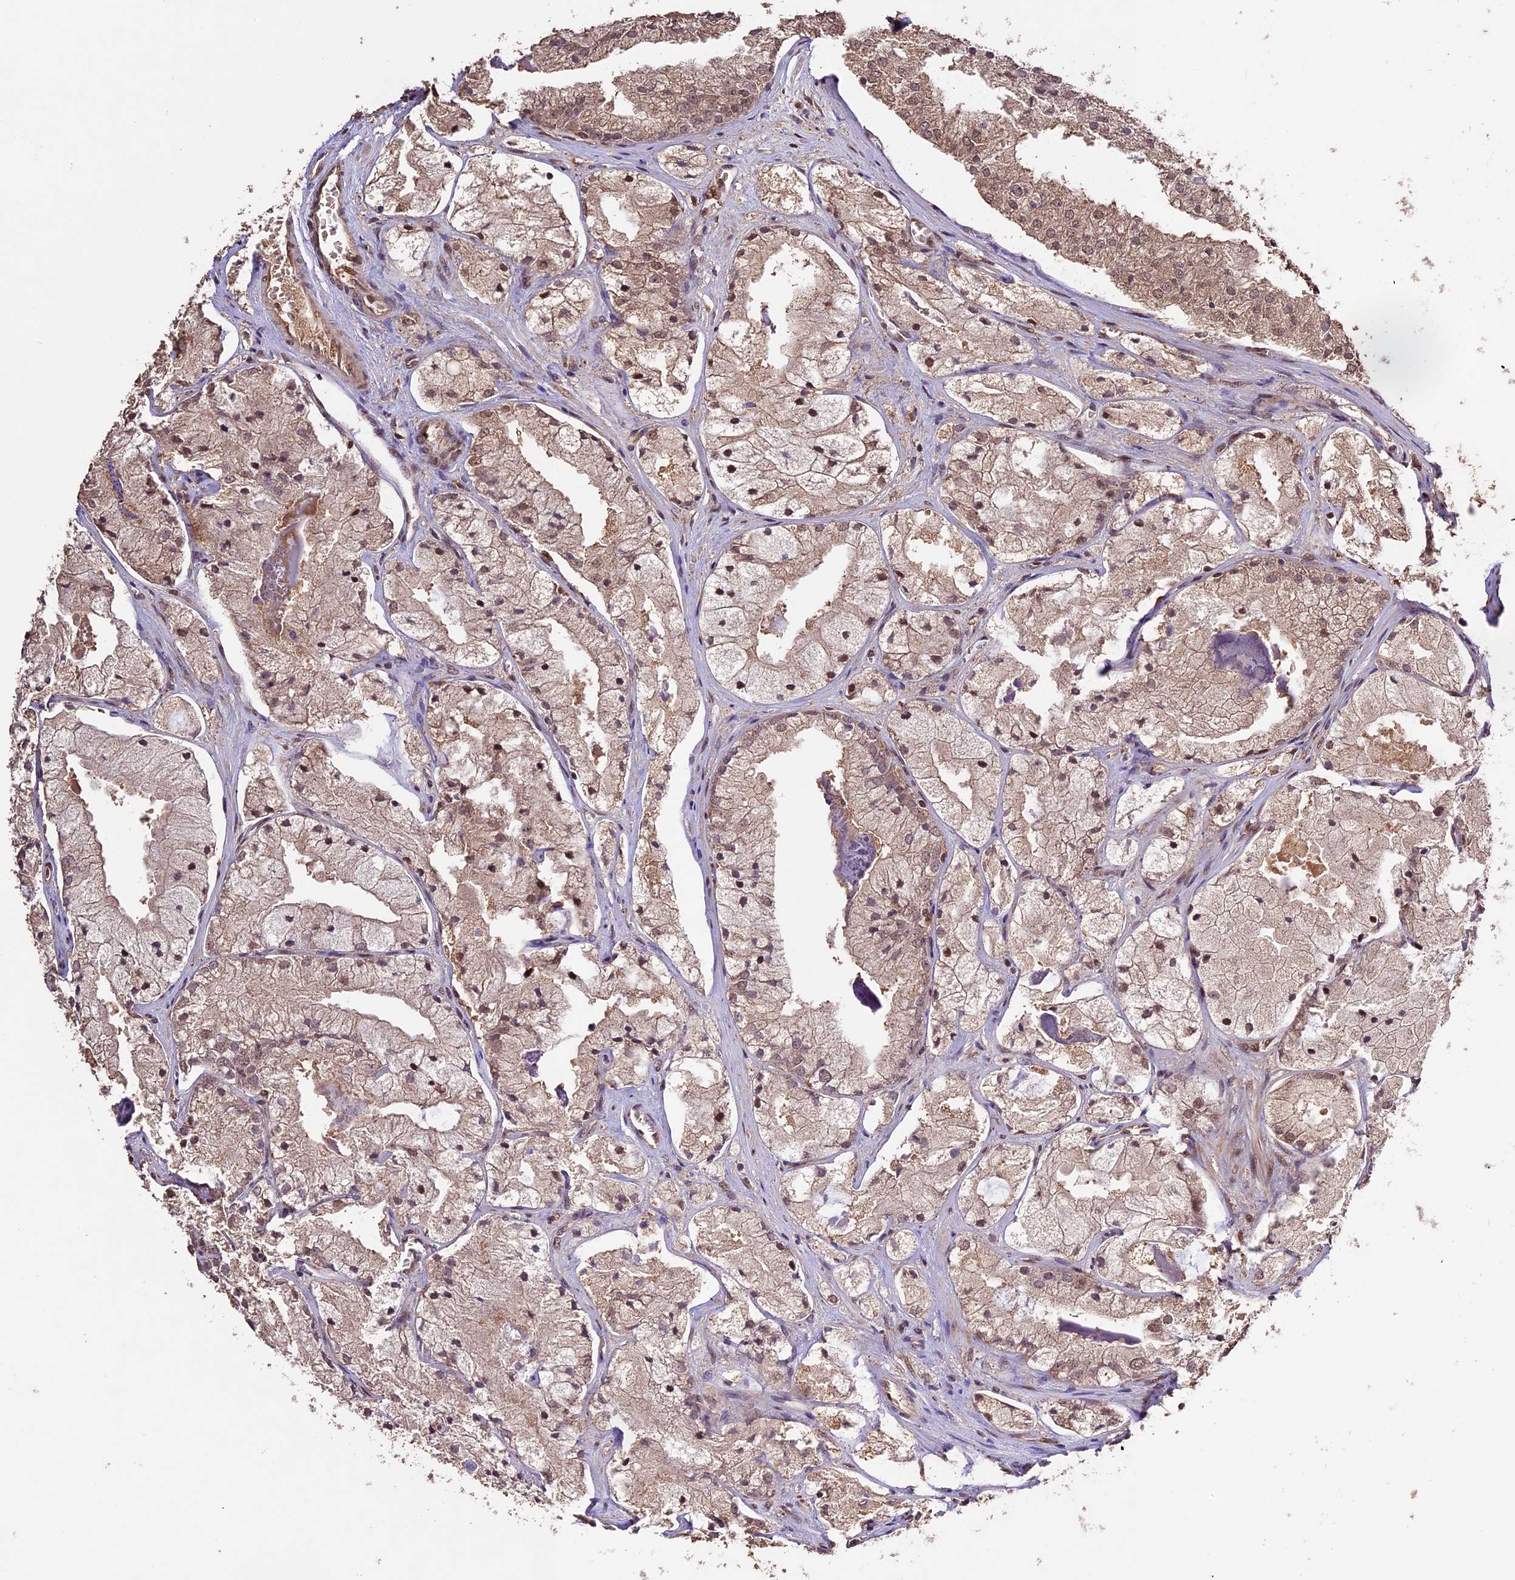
{"staining": {"intensity": "moderate", "quantity": "25%-75%", "location": "cytoplasmic/membranous,nuclear"}, "tissue": "prostate cancer", "cell_type": "Tumor cells", "image_type": "cancer", "snomed": [{"axis": "morphology", "description": "Adenocarcinoma, High grade"}, {"axis": "topography", "description": "Prostate"}], "caption": "A photomicrograph of human prostate cancer stained for a protein reveals moderate cytoplasmic/membranous and nuclear brown staining in tumor cells. (IHC, brightfield microscopy, high magnification).", "gene": "CDKN2AIP", "patient": {"sex": "male", "age": 50}}